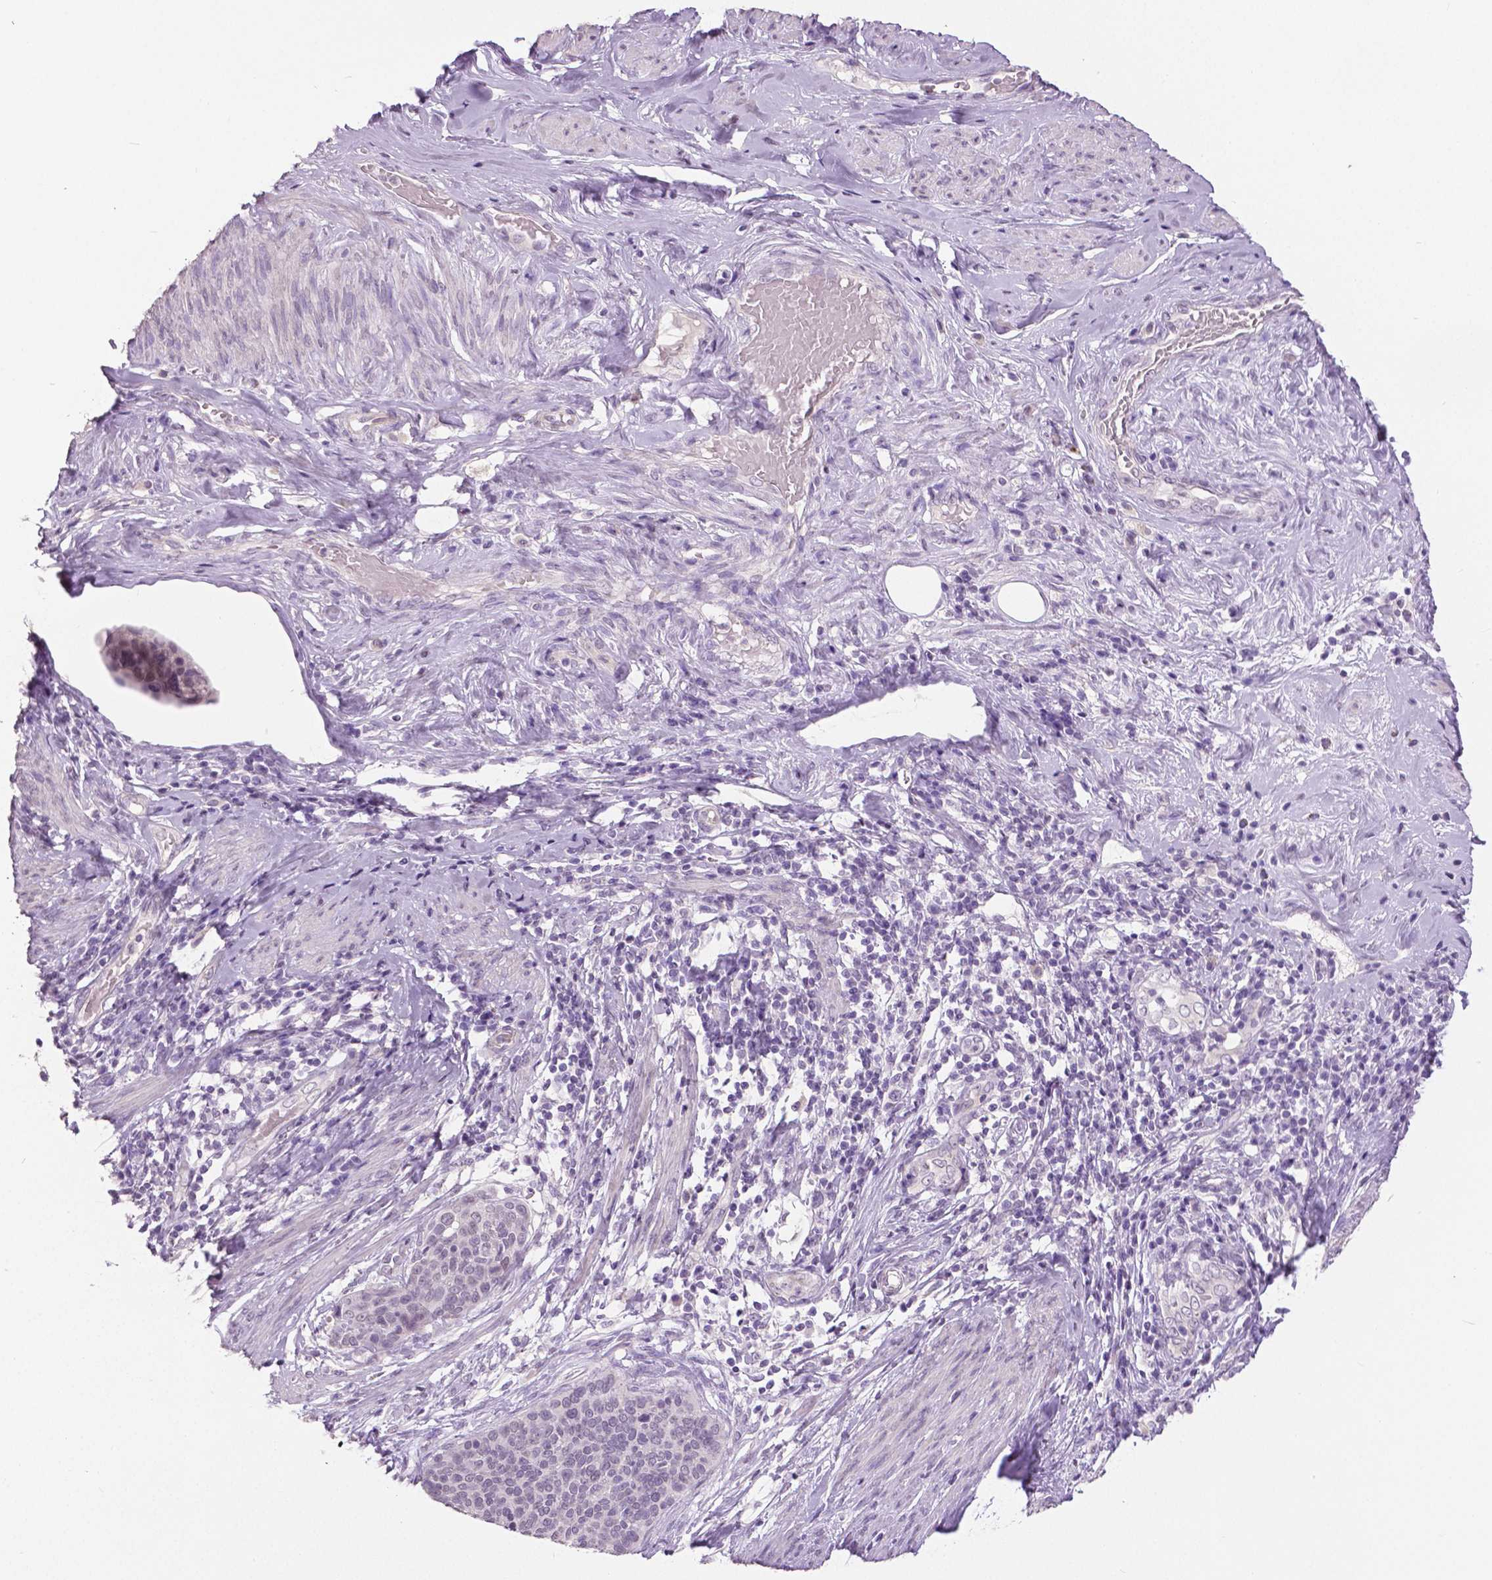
{"staining": {"intensity": "negative", "quantity": "none", "location": "none"}, "tissue": "cervical cancer", "cell_type": "Tumor cells", "image_type": "cancer", "snomed": [{"axis": "morphology", "description": "Squamous cell carcinoma, NOS"}, {"axis": "topography", "description": "Cervix"}], "caption": "This histopathology image is of cervical squamous cell carcinoma stained with immunohistochemistry (IHC) to label a protein in brown with the nuclei are counter-stained blue. There is no expression in tumor cells.", "gene": "FOXA1", "patient": {"sex": "female", "age": 69}}